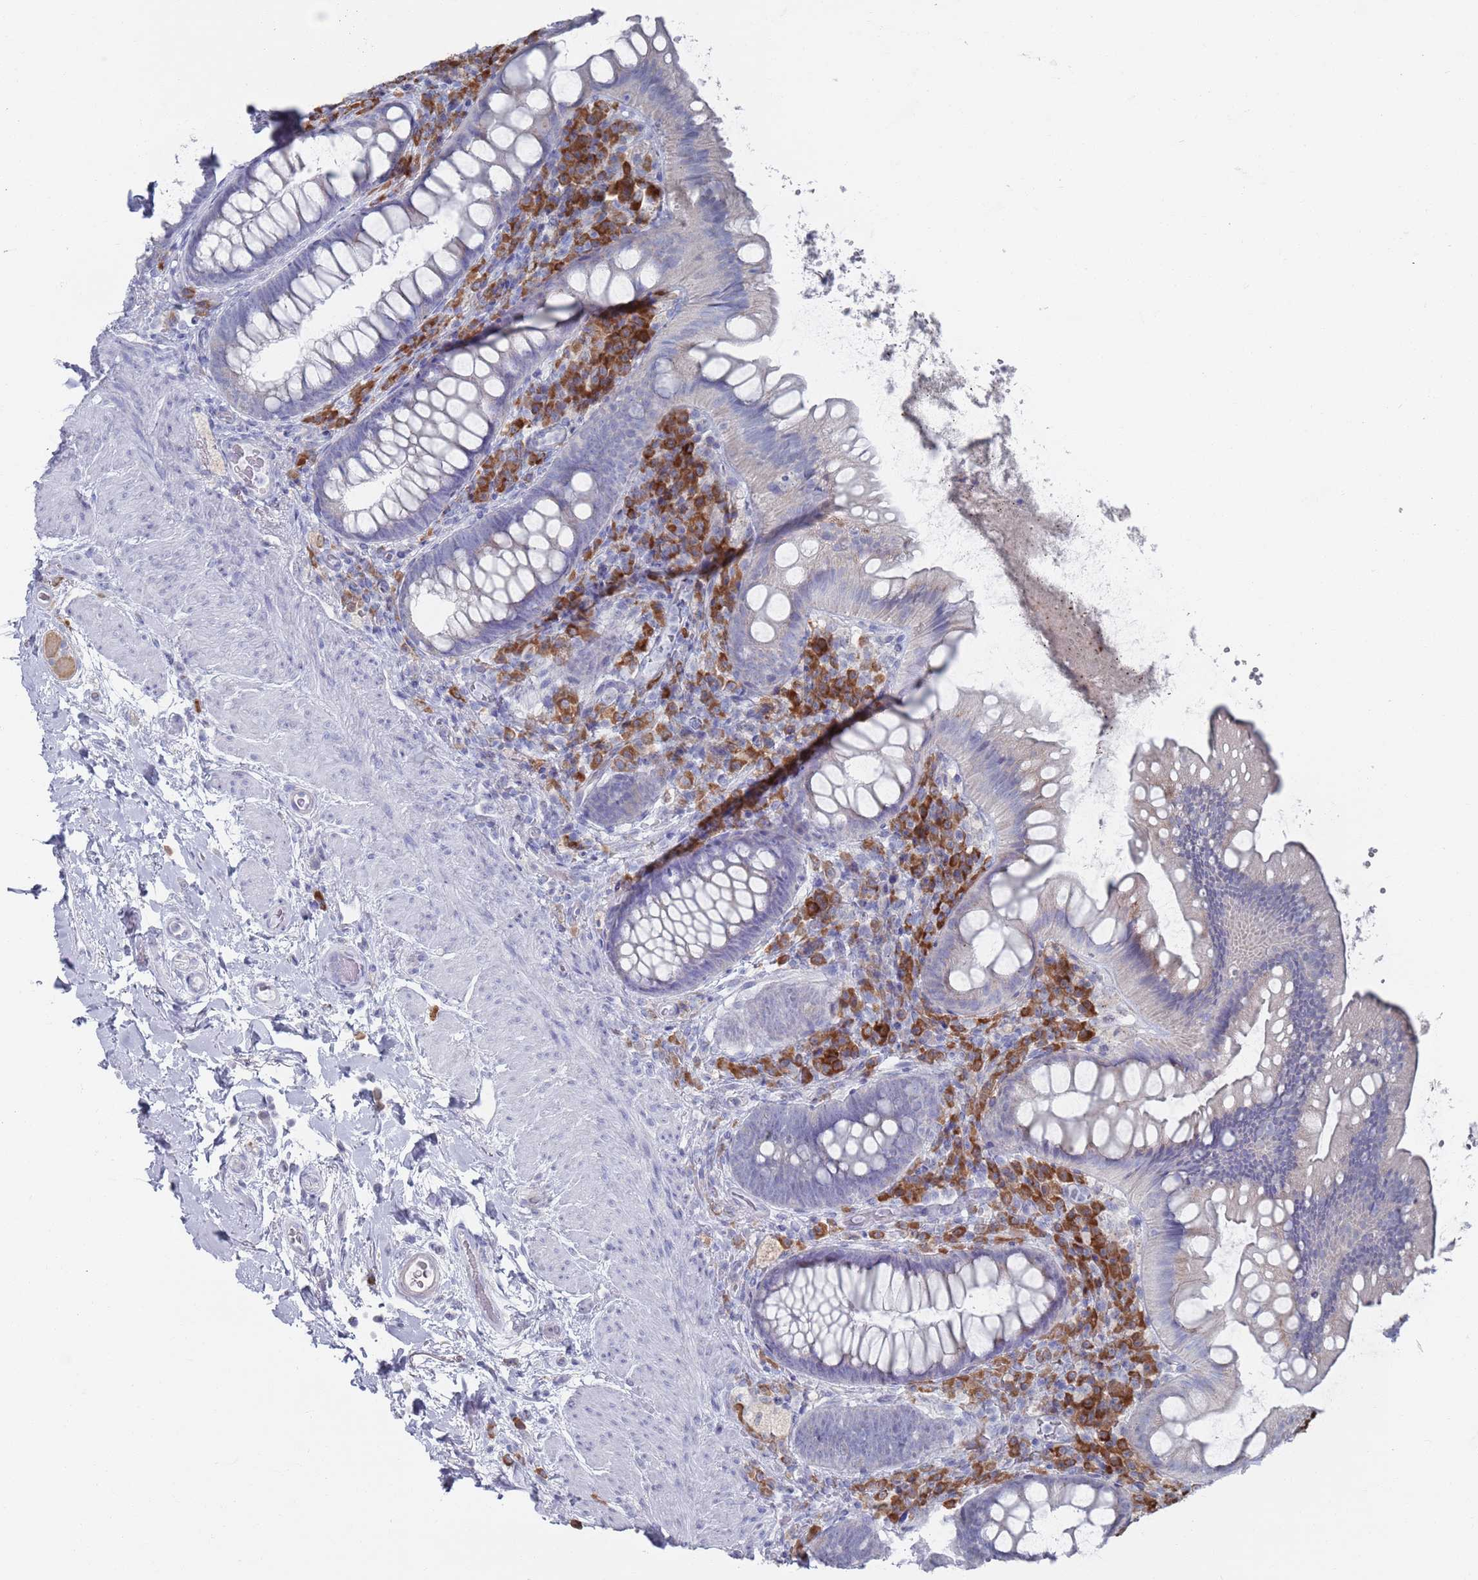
{"staining": {"intensity": "negative", "quantity": "none", "location": "none"}, "tissue": "rectum", "cell_type": "Glandular cells", "image_type": "normal", "snomed": [{"axis": "morphology", "description": "Normal tissue, NOS"}, {"axis": "topography", "description": "Rectum"}, {"axis": "topography", "description": "Peripheral nerve tissue"}], "caption": "High magnification brightfield microscopy of unremarkable rectum stained with DAB (3,3'-diaminobenzidine) (brown) and counterstained with hematoxylin (blue): glandular cells show no significant staining. (DAB IHC with hematoxylin counter stain).", "gene": "MAT1A", "patient": {"sex": "female", "age": 69}}